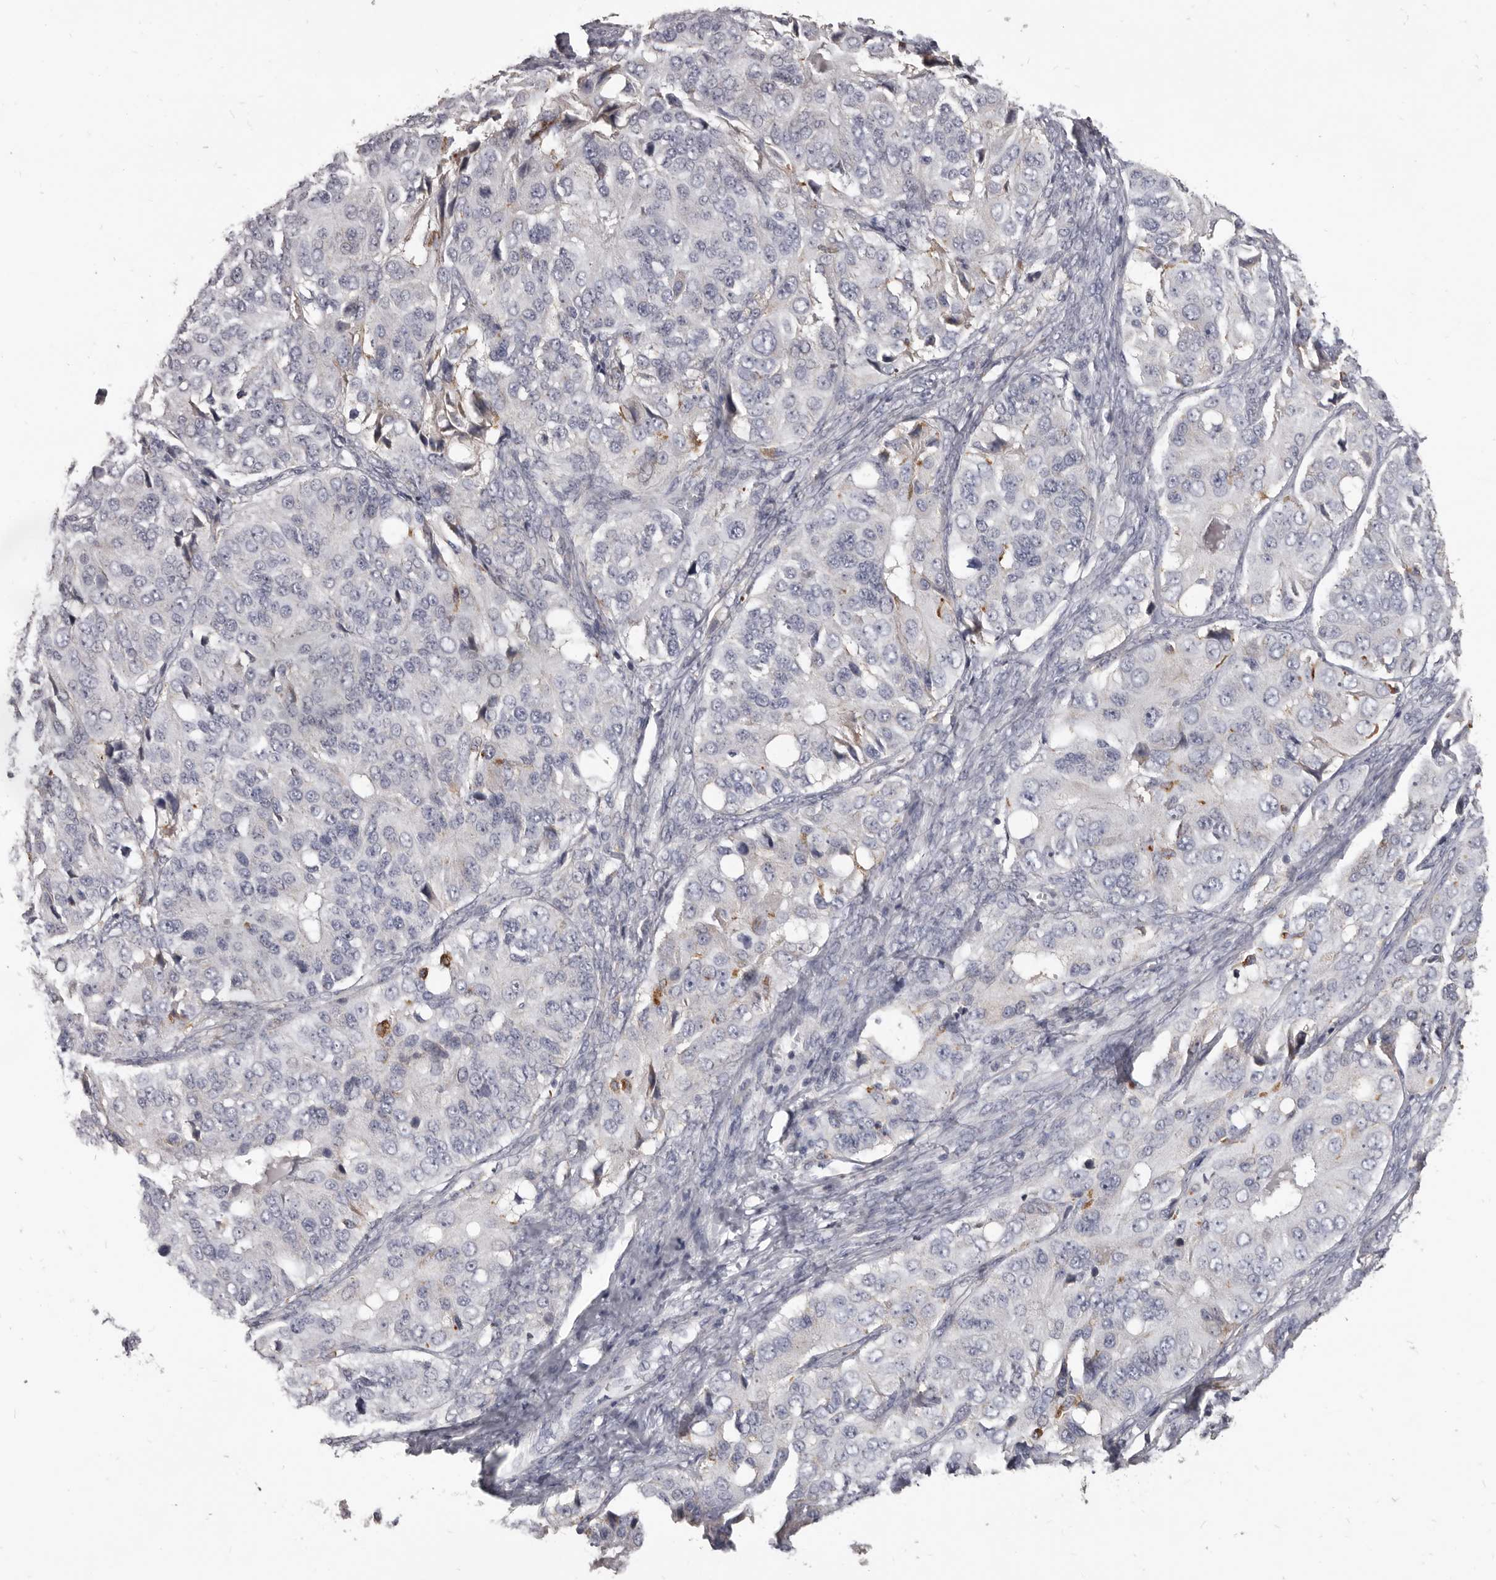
{"staining": {"intensity": "negative", "quantity": "none", "location": "none"}, "tissue": "ovarian cancer", "cell_type": "Tumor cells", "image_type": "cancer", "snomed": [{"axis": "morphology", "description": "Carcinoma, endometroid"}, {"axis": "topography", "description": "Ovary"}], "caption": "This is a micrograph of immunohistochemistry (IHC) staining of endometroid carcinoma (ovarian), which shows no expression in tumor cells.", "gene": "PI4K2A", "patient": {"sex": "female", "age": 51}}